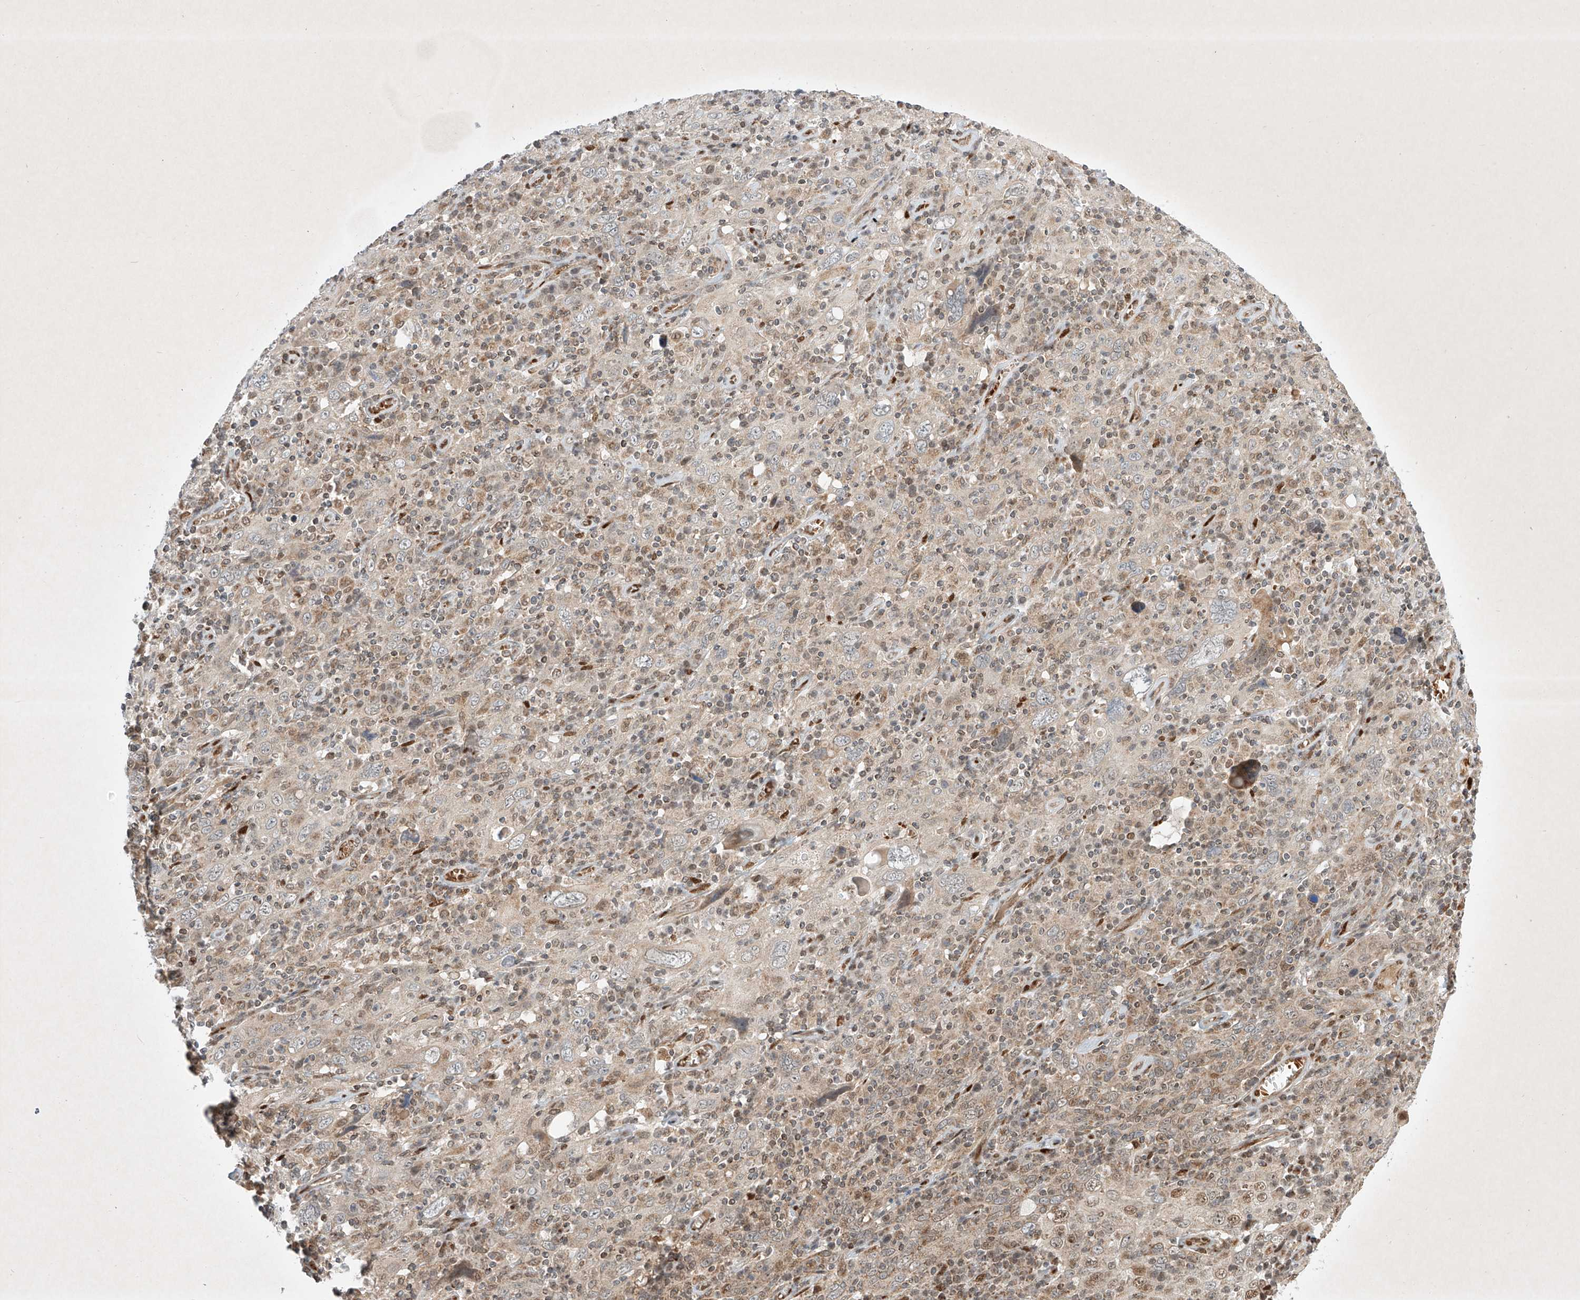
{"staining": {"intensity": "weak", "quantity": "<25%", "location": "cytoplasmic/membranous"}, "tissue": "cervical cancer", "cell_type": "Tumor cells", "image_type": "cancer", "snomed": [{"axis": "morphology", "description": "Squamous cell carcinoma, NOS"}, {"axis": "topography", "description": "Cervix"}], "caption": "Immunohistochemistry (IHC) photomicrograph of neoplastic tissue: cervical squamous cell carcinoma stained with DAB exhibits no significant protein expression in tumor cells. The staining was performed using DAB (3,3'-diaminobenzidine) to visualize the protein expression in brown, while the nuclei were stained in blue with hematoxylin (Magnification: 20x).", "gene": "EPG5", "patient": {"sex": "female", "age": 46}}